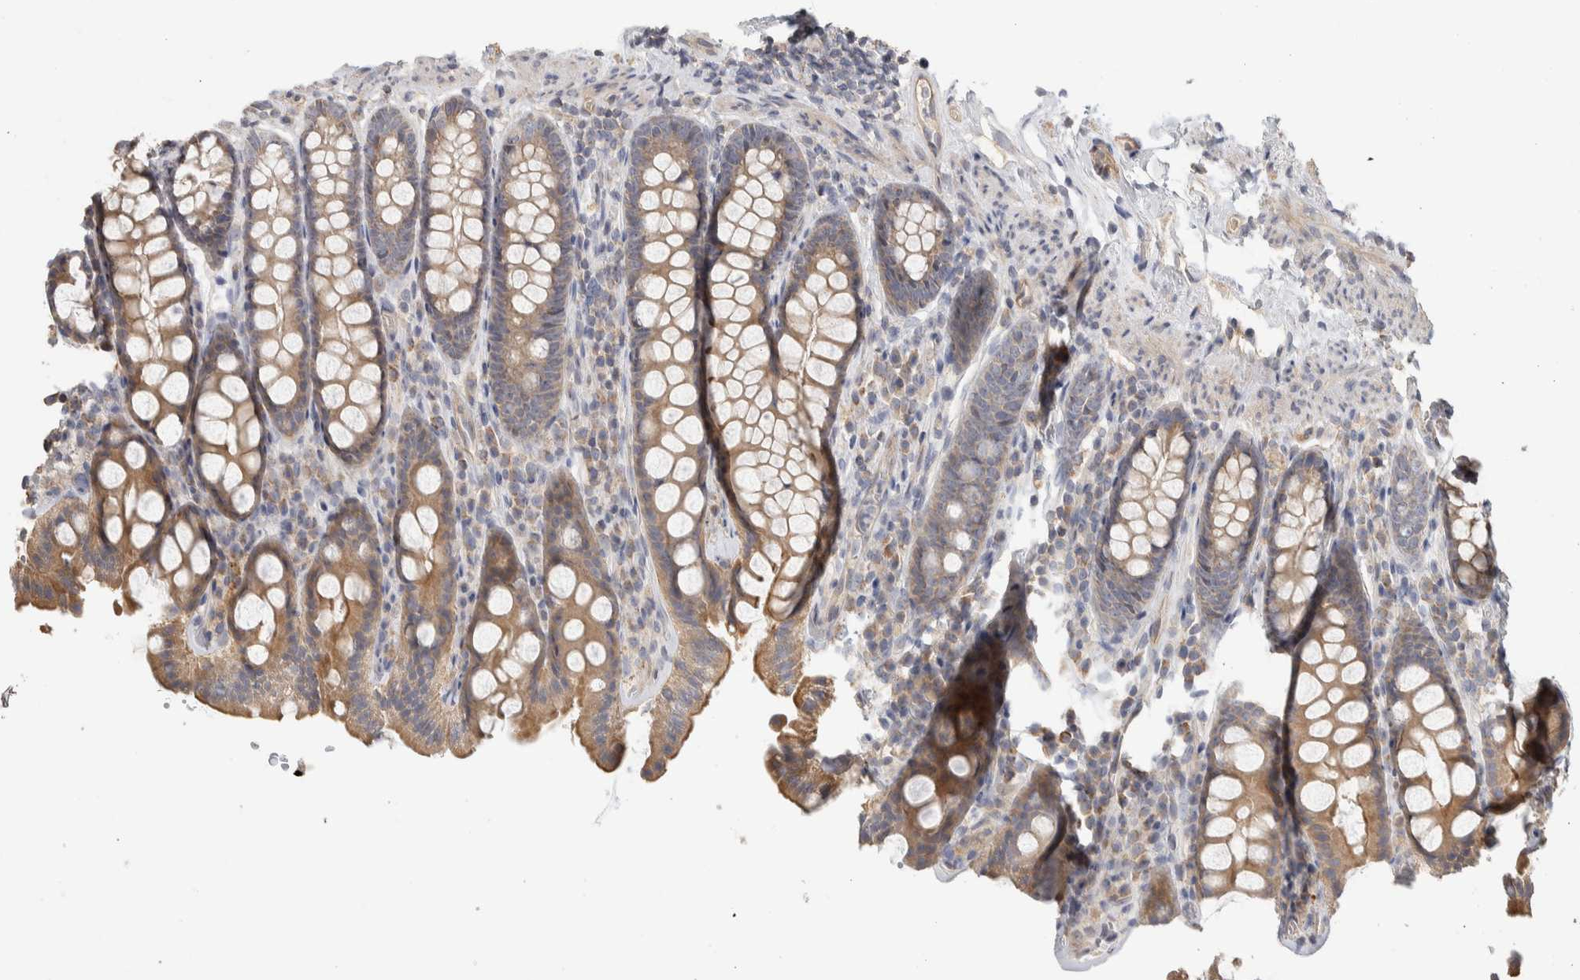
{"staining": {"intensity": "moderate", "quantity": ">75%", "location": "cytoplasmic/membranous"}, "tissue": "colon", "cell_type": "Endothelial cells", "image_type": "normal", "snomed": [{"axis": "morphology", "description": "Normal tissue, NOS"}, {"axis": "topography", "description": "Colon"}, {"axis": "topography", "description": "Peripheral nerve tissue"}], "caption": "Immunohistochemistry staining of benign colon, which reveals medium levels of moderate cytoplasmic/membranous staining in approximately >75% of endothelial cells indicating moderate cytoplasmic/membranous protein expression. The staining was performed using DAB (brown) for protein detection and nuclei were counterstained in hematoxylin (blue).", "gene": "DCXR", "patient": {"sex": "female", "age": 61}}